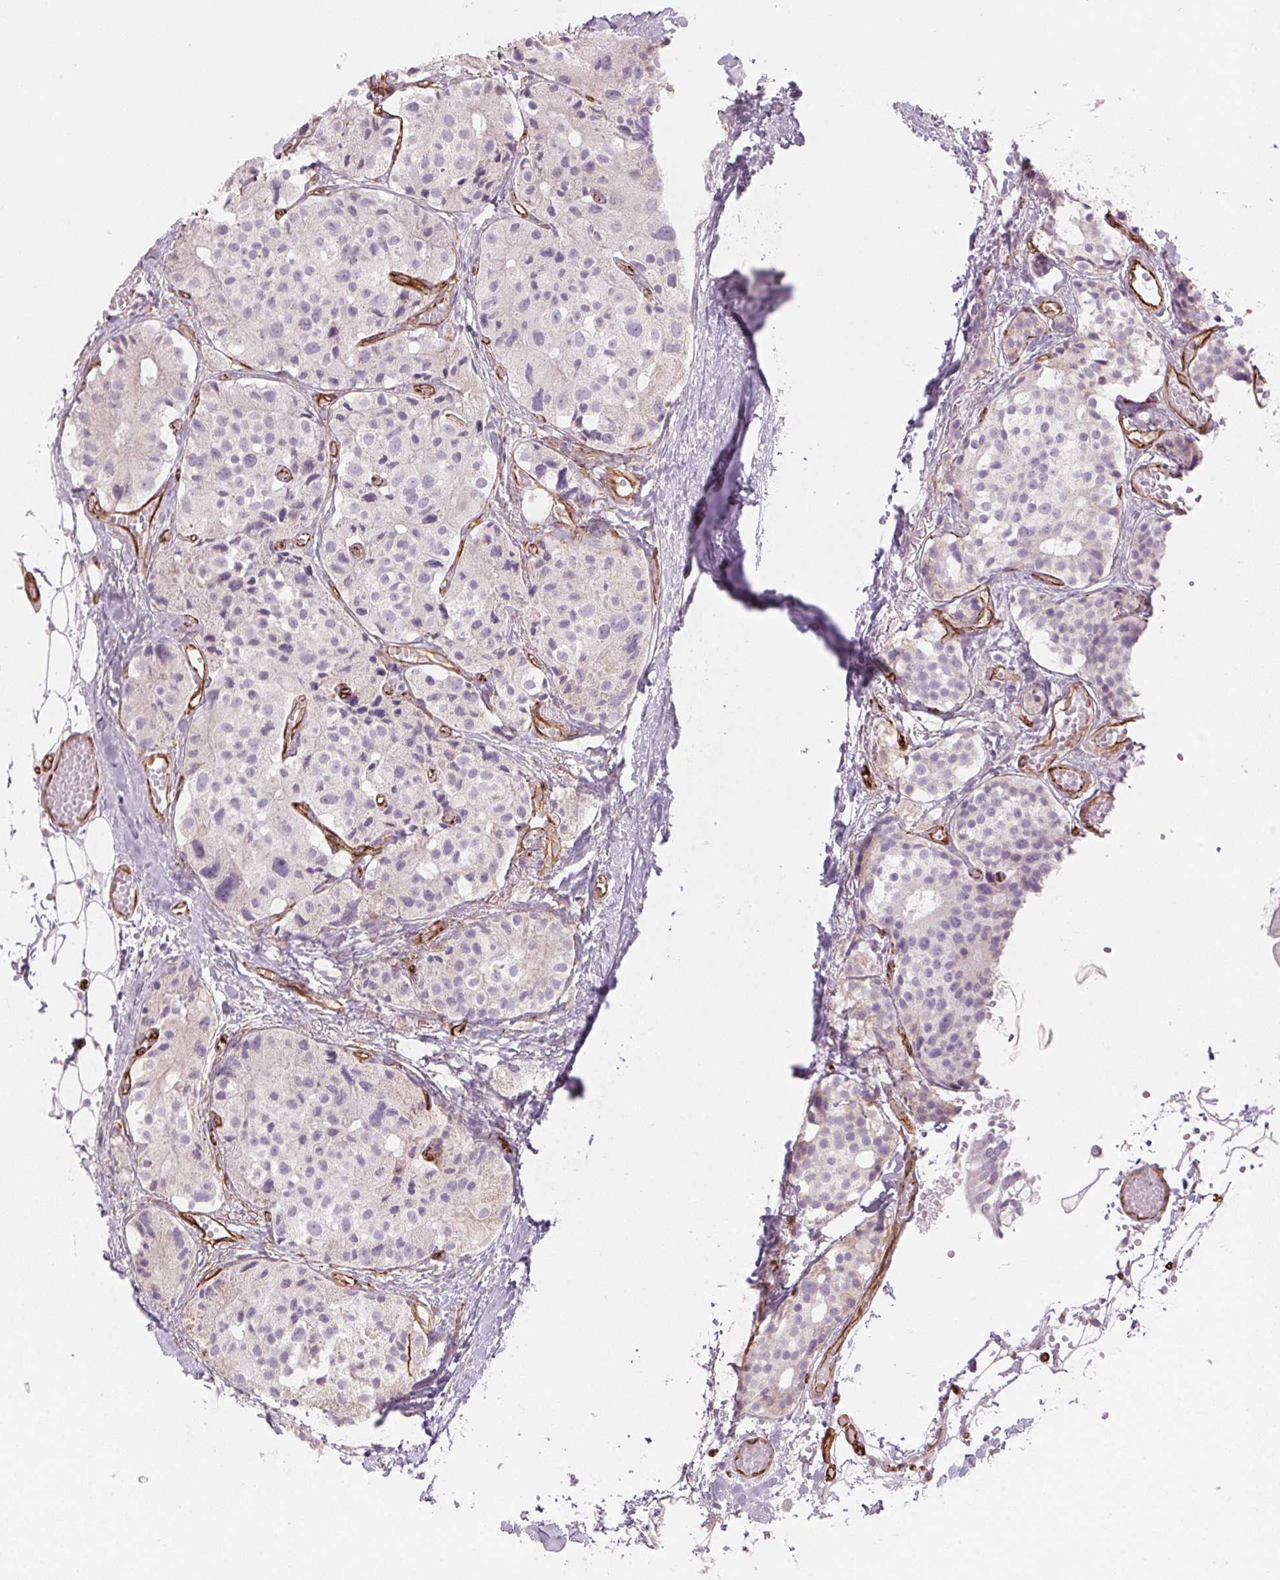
{"staining": {"intensity": "negative", "quantity": "none", "location": "none"}, "tissue": "carcinoid", "cell_type": "Tumor cells", "image_type": "cancer", "snomed": [{"axis": "morphology", "description": "Carcinoid, malignant, NOS"}, {"axis": "topography", "description": "Small intestine"}], "caption": "Immunohistochemistry (IHC) of human malignant carcinoid reveals no staining in tumor cells.", "gene": "CLPS", "patient": {"sex": "female", "age": 65}}